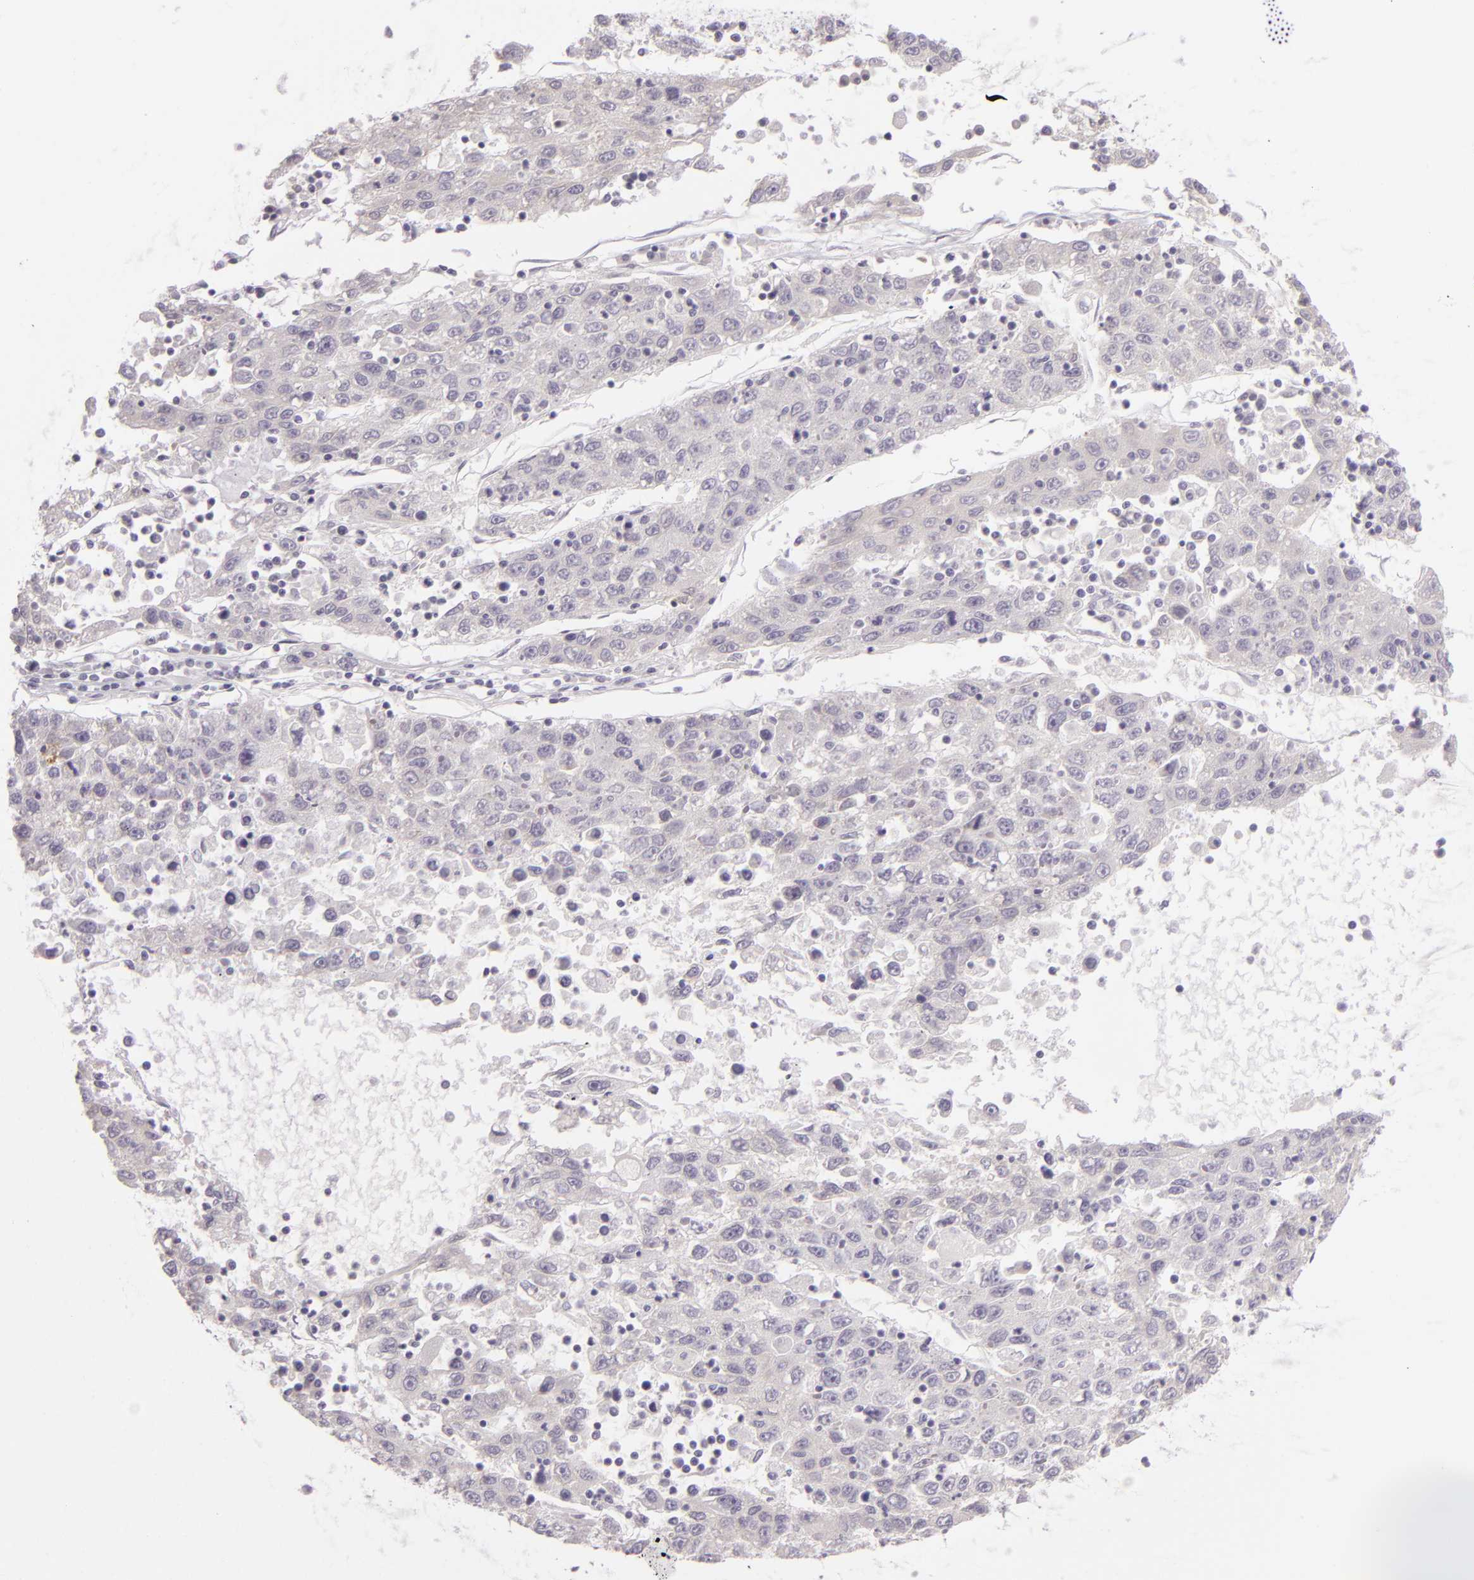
{"staining": {"intensity": "negative", "quantity": "none", "location": "none"}, "tissue": "liver cancer", "cell_type": "Tumor cells", "image_type": "cancer", "snomed": [{"axis": "morphology", "description": "Carcinoma, Hepatocellular, NOS"}, {"axis": "topography", "description": "Liver"}], "caption": "Immunohistochemistry of liver hepatocellular carcinoma demonstrates no expression in tumor cells.", "gene": "ZC3H7B", "patient": {"sex": "male", "age": 49}}